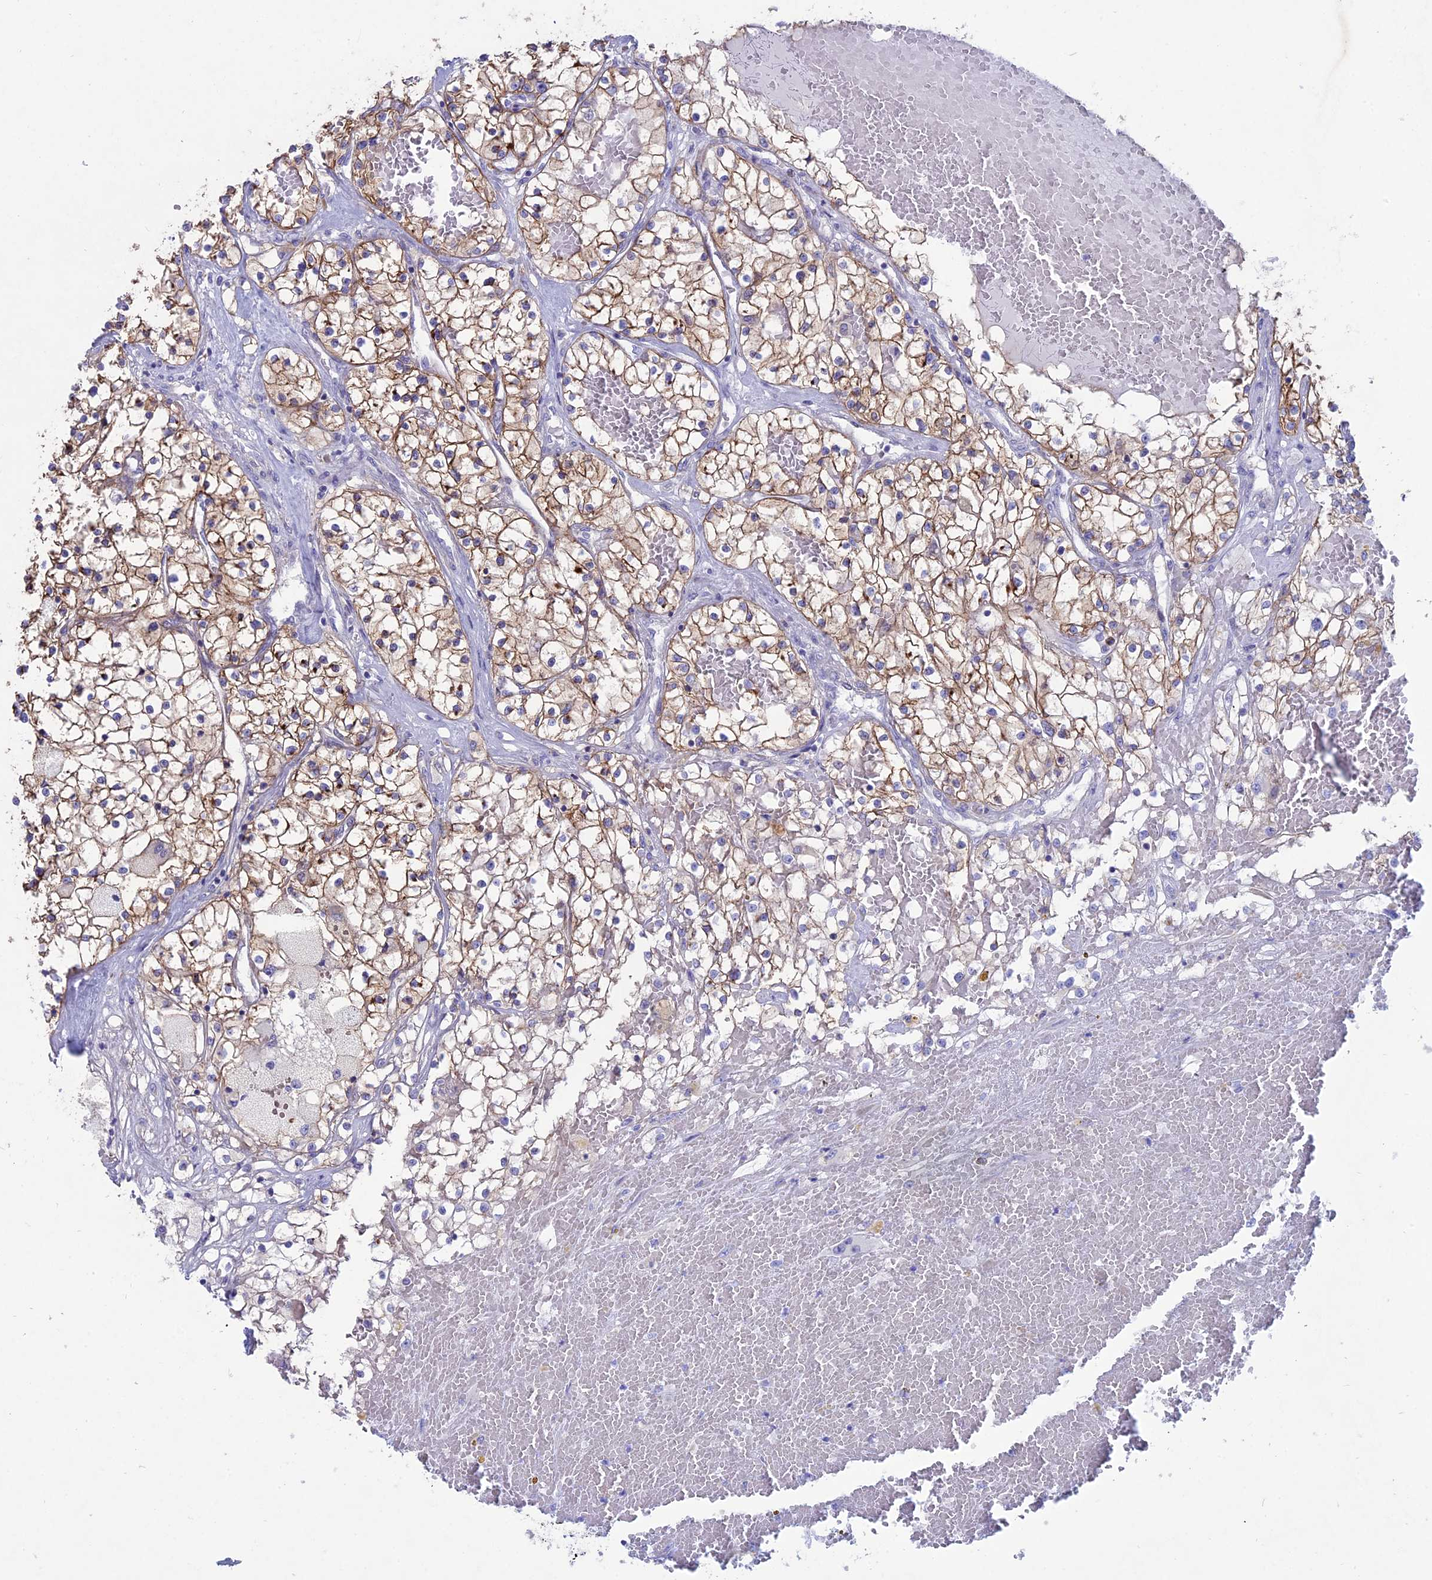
{"staining": {"intensity": "moderate", "quantity": "25%-75%", "location": "cytoplasmic/membranous"}, "tissue": "renal cancer", "cell_type": "Tumor cells", "image_type": "cancer", "snomed": [{"axis": "morphology", "description": "Normal tissue, NOS"}, {"axis": "morphology", "description": "Adenocarcinoma, NOS"}, {"axis": "topography", "description": "Kidney"}], "caption": "Brown immunohistochemical staining in renal cancer reveals moderate cytoplasmic/membranous expression in about 25%-75% of tumor cells. The staining was performed using DAB (3,3'-diaminobenzidine) to visualize the protein expression in brown, while the nuclei were stained in blue with hematoxylin (Magnification: 20x).", "gene": "OR2AE1", "patient": {"sex": "male", "age": 68}}